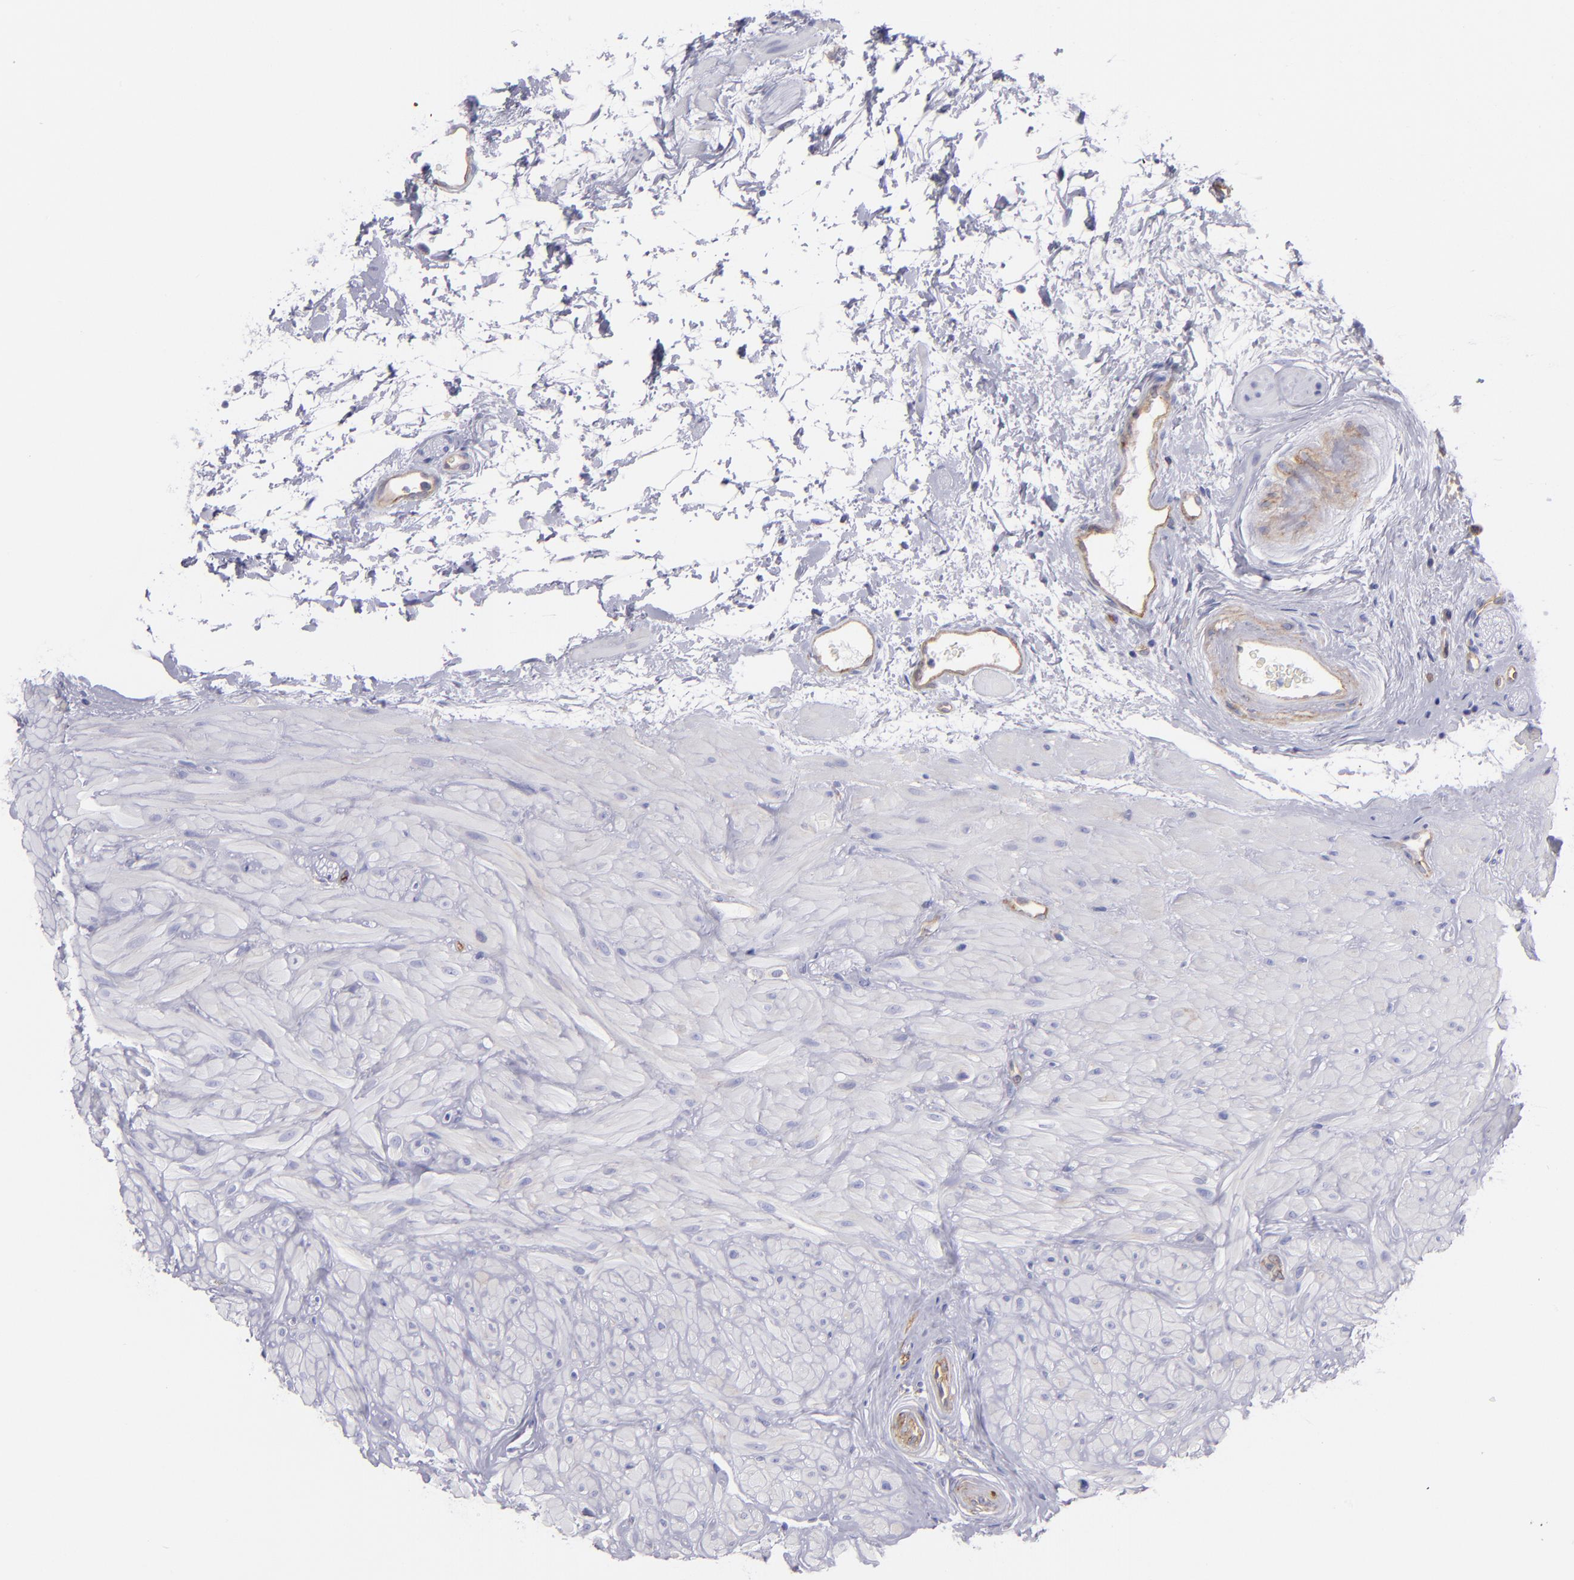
{"staining": {"intensity": "negative", "quantity": "none", "location": "none"}, "tissue": "seminal vesicle", "cell_type": "Glandular cells", "image_type": "normal", "snomed": [{"axis": "morphology", "description": "Normal tissue, NOS"}, {"axis": "topography", "description": "Seminal veicle"}], "caption": "The photomicrograph exhibits no significant expression in glandular cells of seminal vesicle. (DAB immunohistochemistry with hematoxylin counter stain).", "gene": "ENTPD1", "patient": {"sex": "male", "age": 63}}